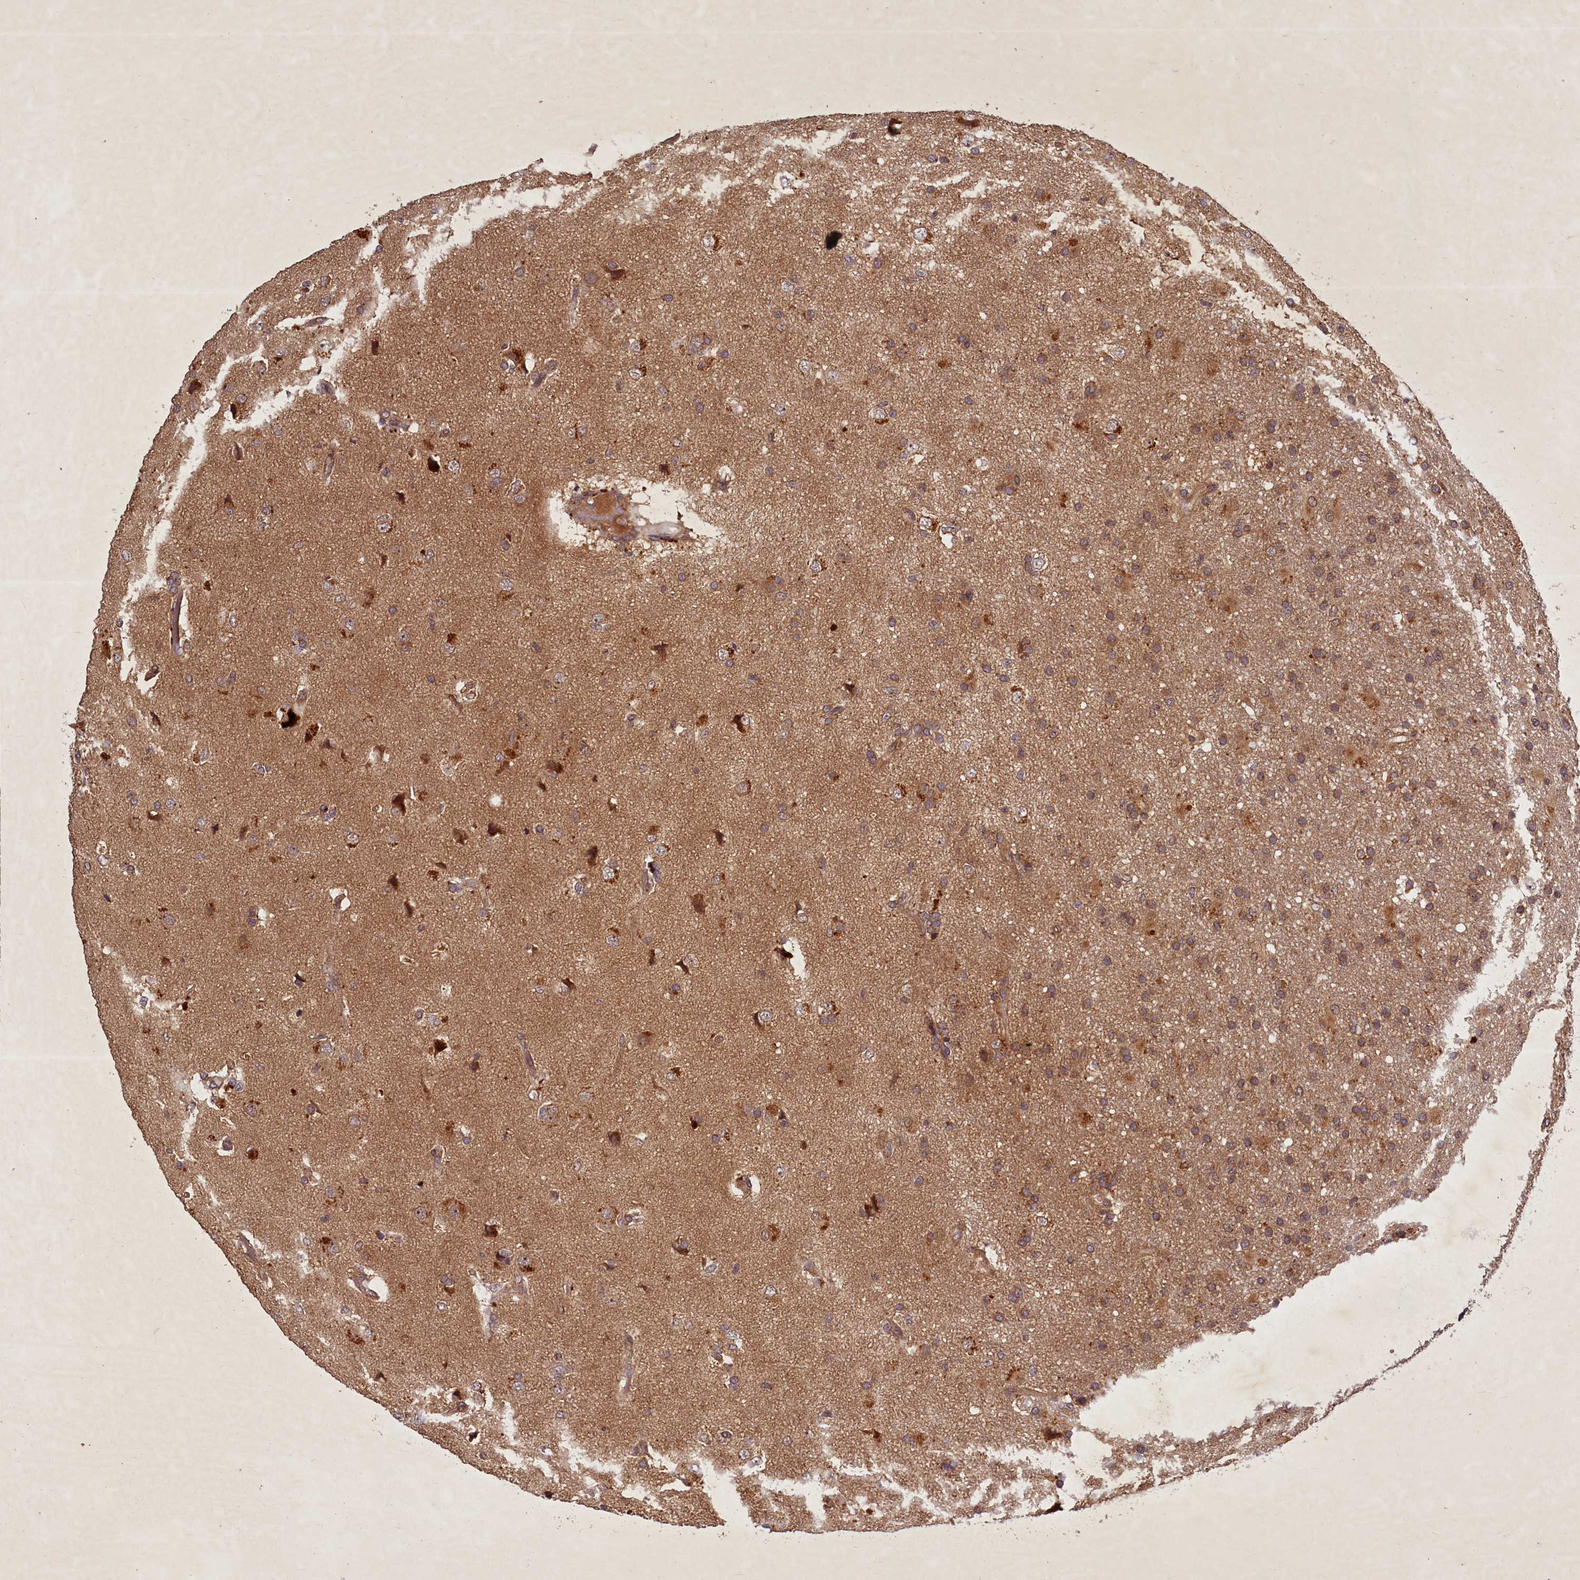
{"staining": {"intensity": "moderate", "quantity": ">75%", "location": "cytoplasmic/membranous"}, "tissue": "glioma", "cell_type": "Tumor cells", "image_type": "cancer", "snomed": [{"axis": "morphology", "description": "Glioma, malignant, High grade"}, {"axis": "topography", "description": "Brain"}], "caption": "This image reveals immunohistochemistry staining of human high-grade glioma (malignant), with medium moderate cytoplasmic/membranous positivity in approximately >75% of tumor cells.", "gene": "BICD1", "patient": {"sex": "male", "age": 77}}